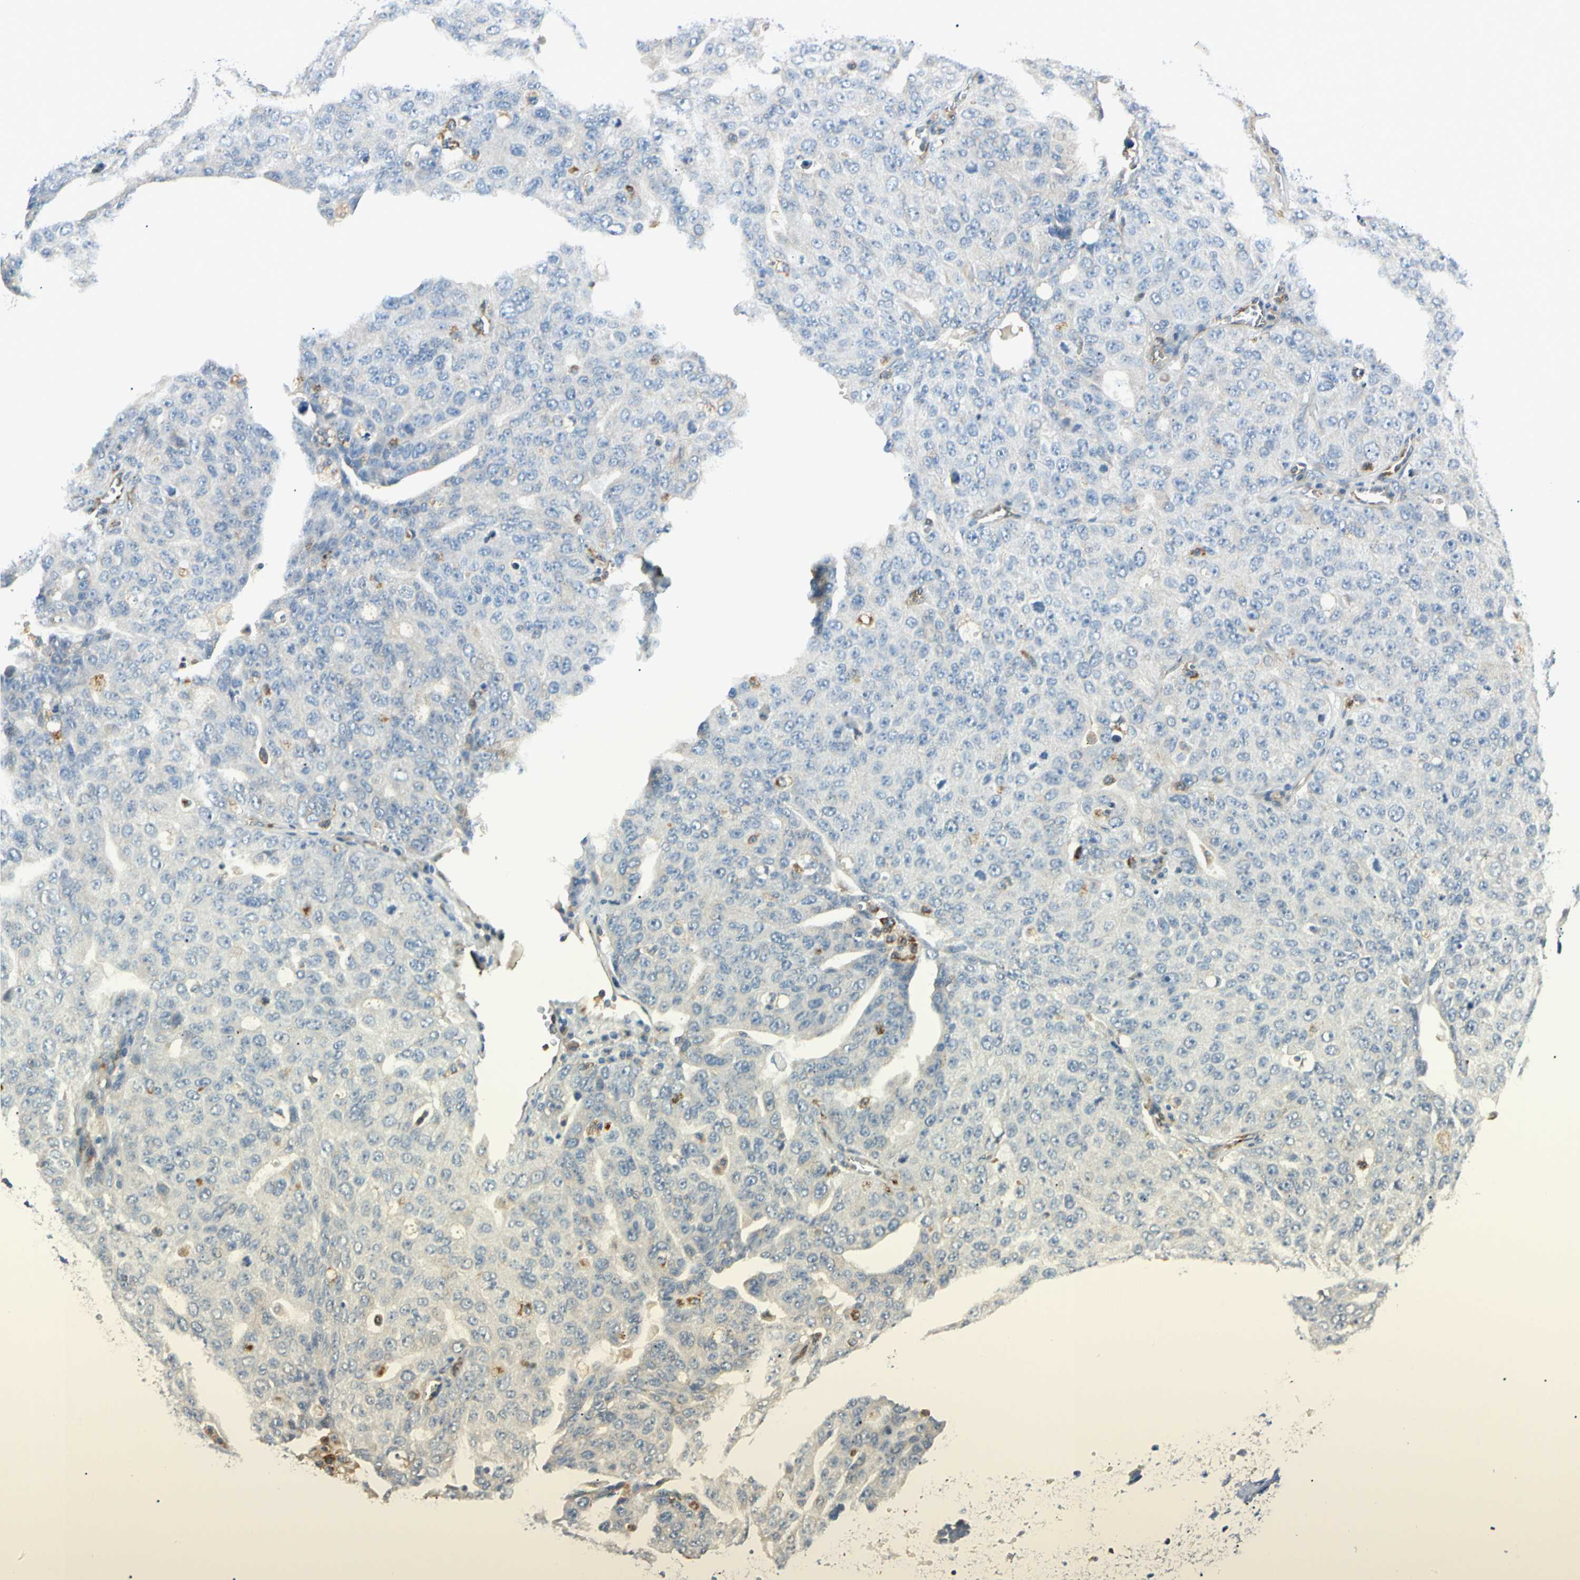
{"staining": {"intensity": "negative", "quantity": "none", "location": "none"}, "tissue": "ovarian cancer", "cell_type": "Tumor cells", "image_type": "cancer", "snomed": [{"axis": "morphology", "description": "Carcinoma, endometroid"}, {"axis": "topography", "description": "Ovary"}], "caption": "High magnification brightfield microscopy of endometroid carcinoma (ovarian) stained with DAB (brown) and counterstained with hematoxylin (blue): tumor cells show no significant positivity. (DAB (3,3'-diaminobenzidine) immunohistochemistry (IHC) visualized using brightfield microscopy, high magnification).", "gene": "LPCAT2", "patient": {"sex": "female", "age": 62}}